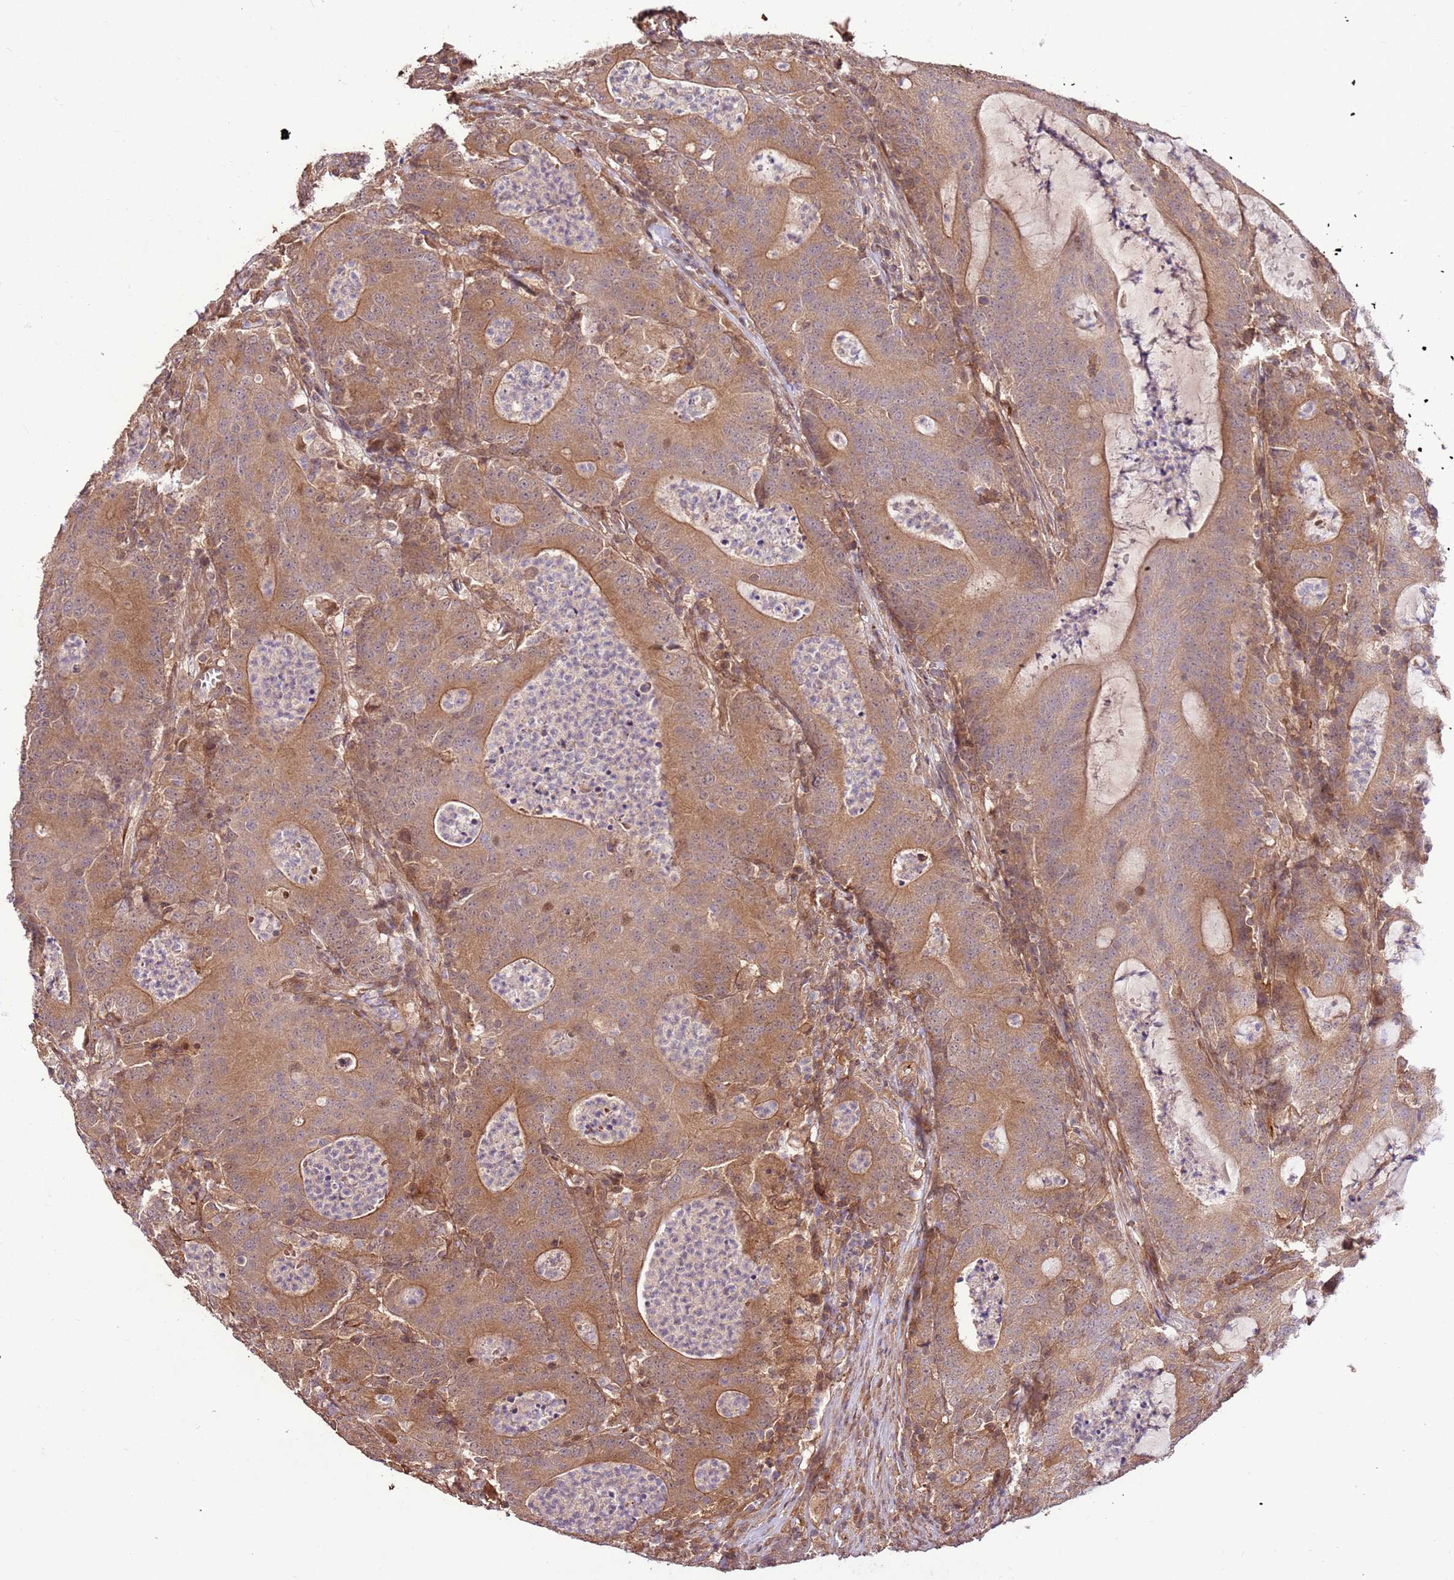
{"staining": {"intensity": "moderate", "quantity": ">75%", "location": "cytoplasmic/membranous"}, "tissue": "colorectal cancer", "cell_type": "Tumor cells", "image_type": "cancer", "snomed": [{"axis": "morphology", "description": "Adenocarcinoma, NOS"}, {"axis": "topography", "description": "Colon"}], "caption": "About >75% of tumor cells in human colorectal cancer (adenocarcinoma) reveal moderate cytoplasmic/membranous protein positivity as visualized by brown immunohistochemical staining.", "gene": "CCDC112", "patient": {"sex": "male", "age": 83}}